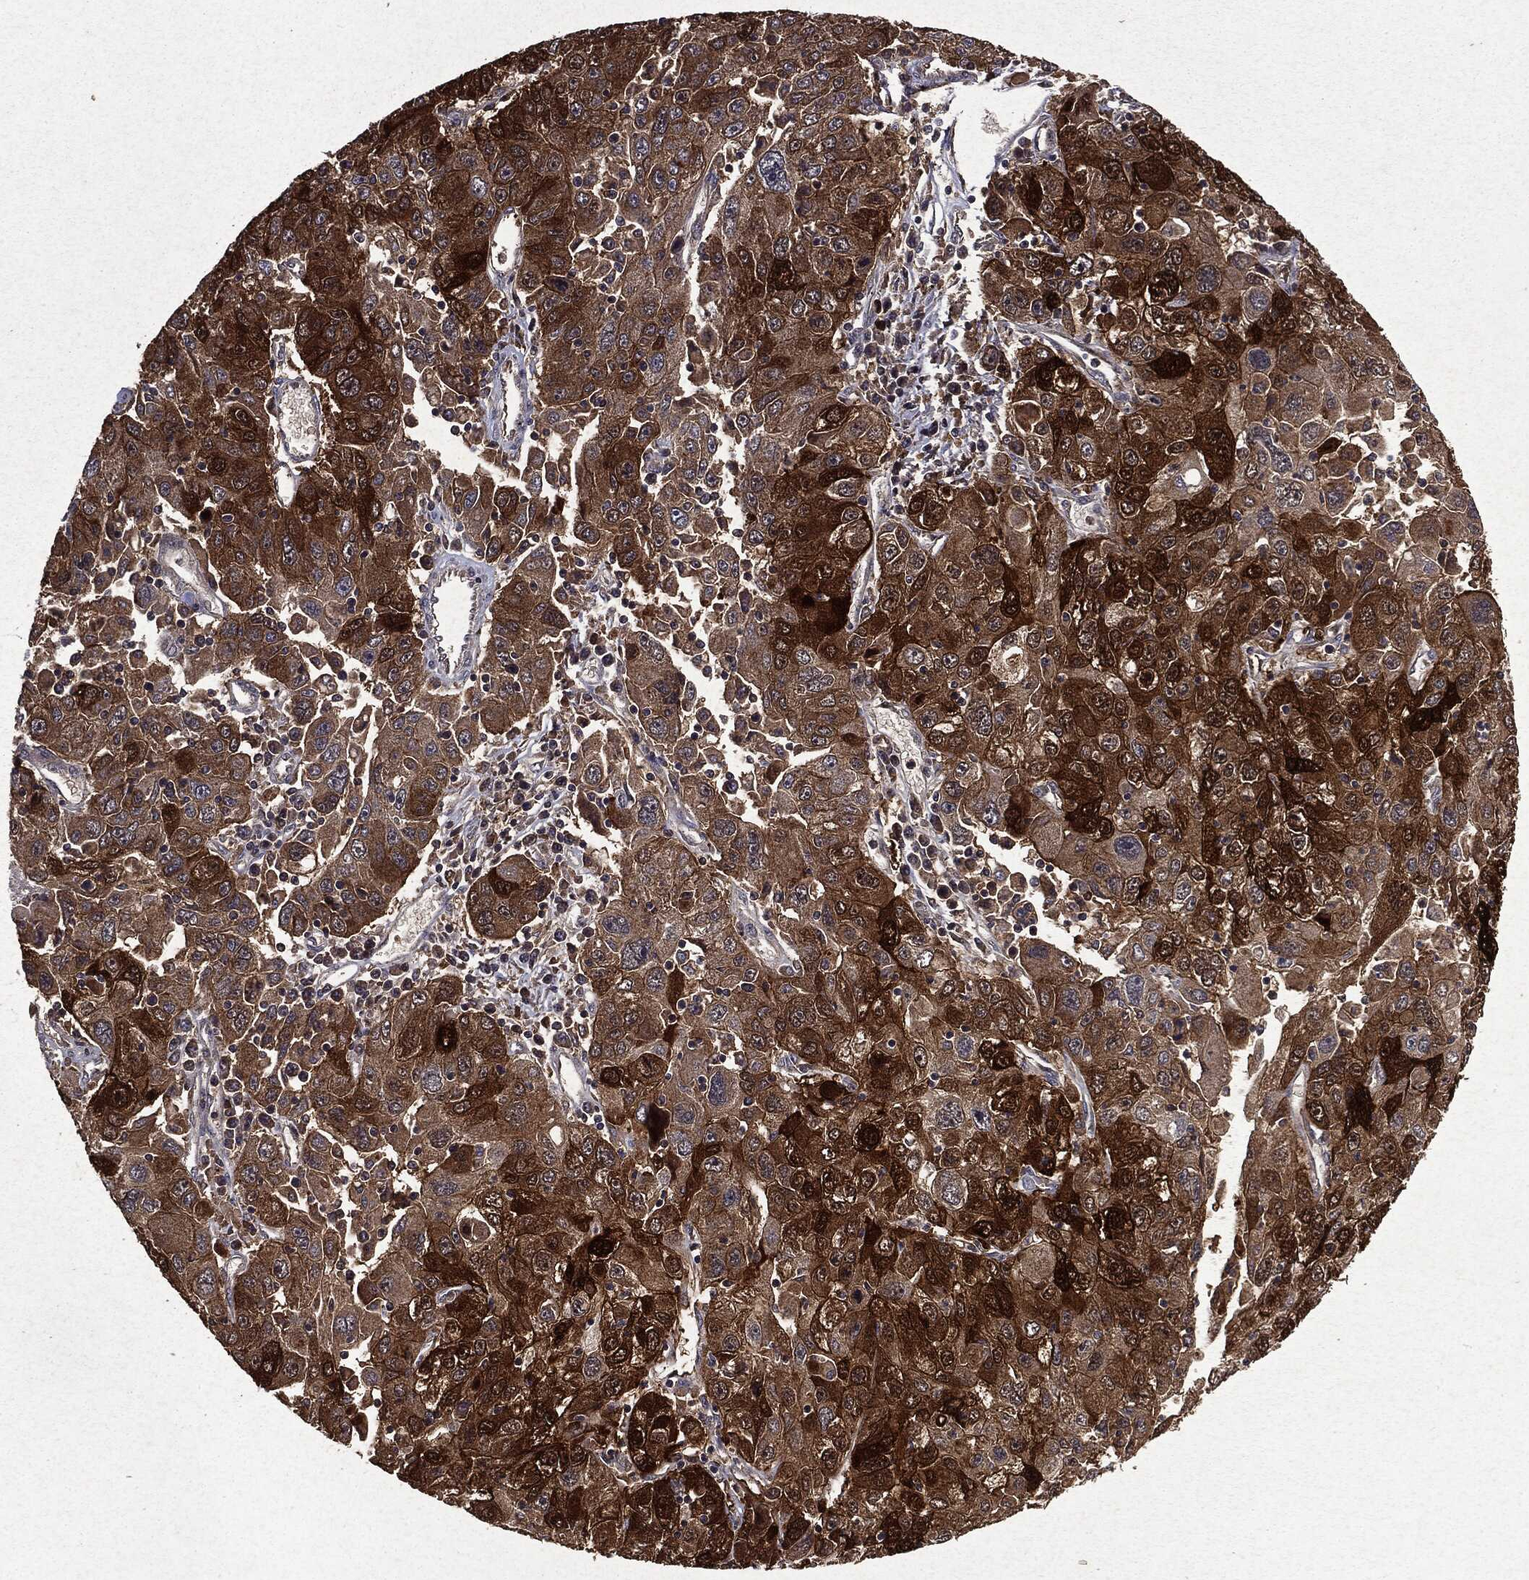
{"staining": {"intensity": "strong", "quantity": ">75%", "location": "cytoplasmic/membranous"}, "tissue": "stomach cancer", "cell_type": "Tumor cells", "image_type": "cancer", "snomed": [{"axis": "morphology", "description": "Adenocarcinoma, NOS"}, {"axis": "topography", "description": "Stomach"}], "caption": "A brown stain labels strong cytoplasmic/membranous positivity of a protein in stomach adenocarcinoma tumor cells. The protein is stained brown, and the nuclei are stained in blue (DAB (3,3'-diaminobenzidine) IHC with brightfield microscopy, high magnification).", "gene": "MTOR", "patient": {"sex": "male", "age": 56}}